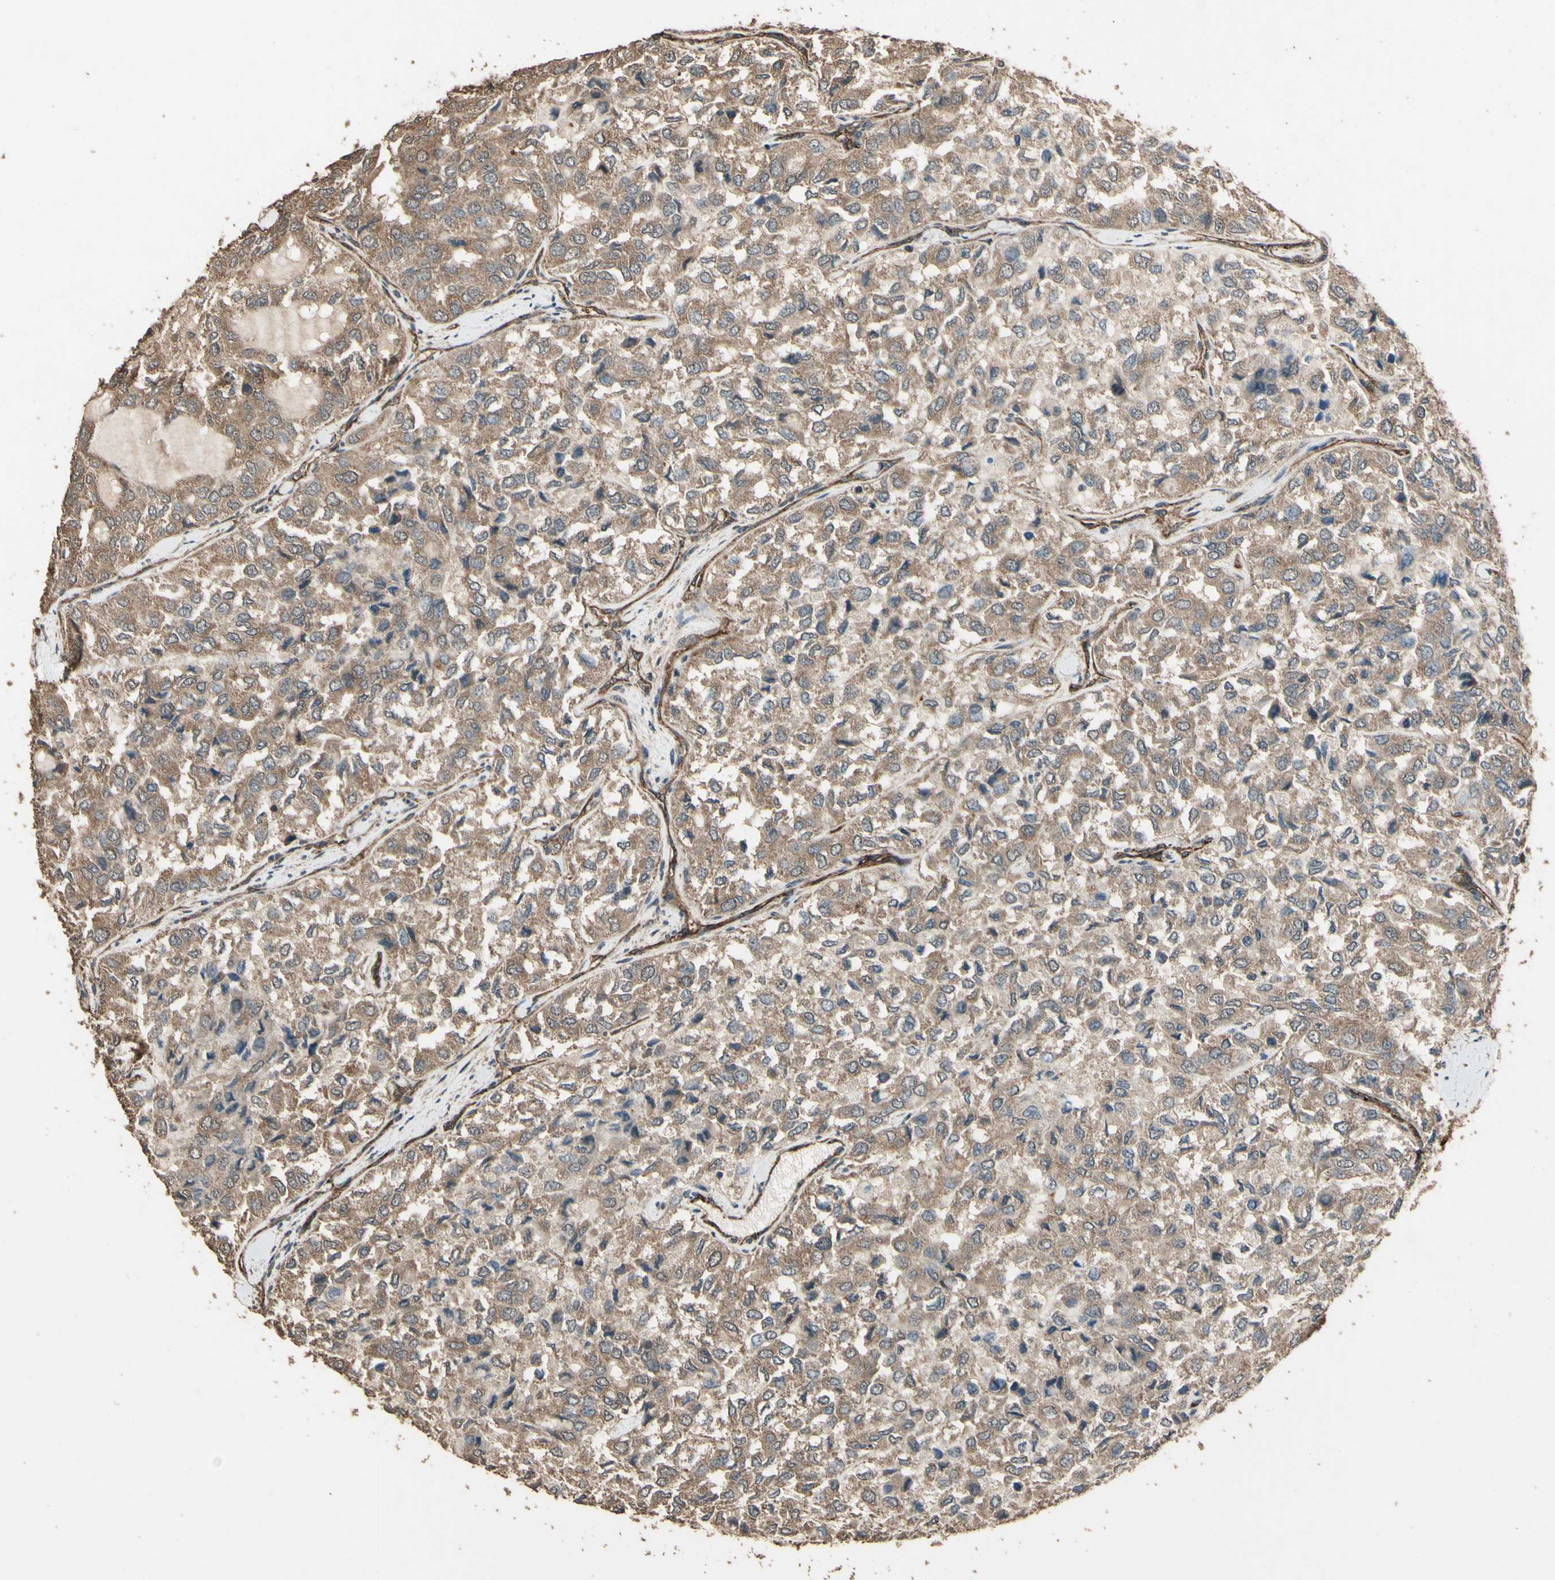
{"staining": {"intensity": "moderate", "quantity": ">75%", "location": "cytoplasmic/membranous"}, "tissue": "thyroid cancer", "cell_type": "Tumor cells", "image_type": "cancer", "snomed": [{"axis": "morphology", "description": "Follicular adenoma carcinoma, NOS"}, {"axis": "topography", "description": "Thyroid gland"}], "caption": "IHC image of neoplastic tissue: human thyroid cancer stained using immunohistochemistry (IHC) shows medium levels of moderate protein expression localized specifically in the cytoplasmic/membranous of tumor cells, appearing as a cytoplasmic/membranous brown color.", "gene": "TSPO", "patient": {"sex": "male", "age": 75}}